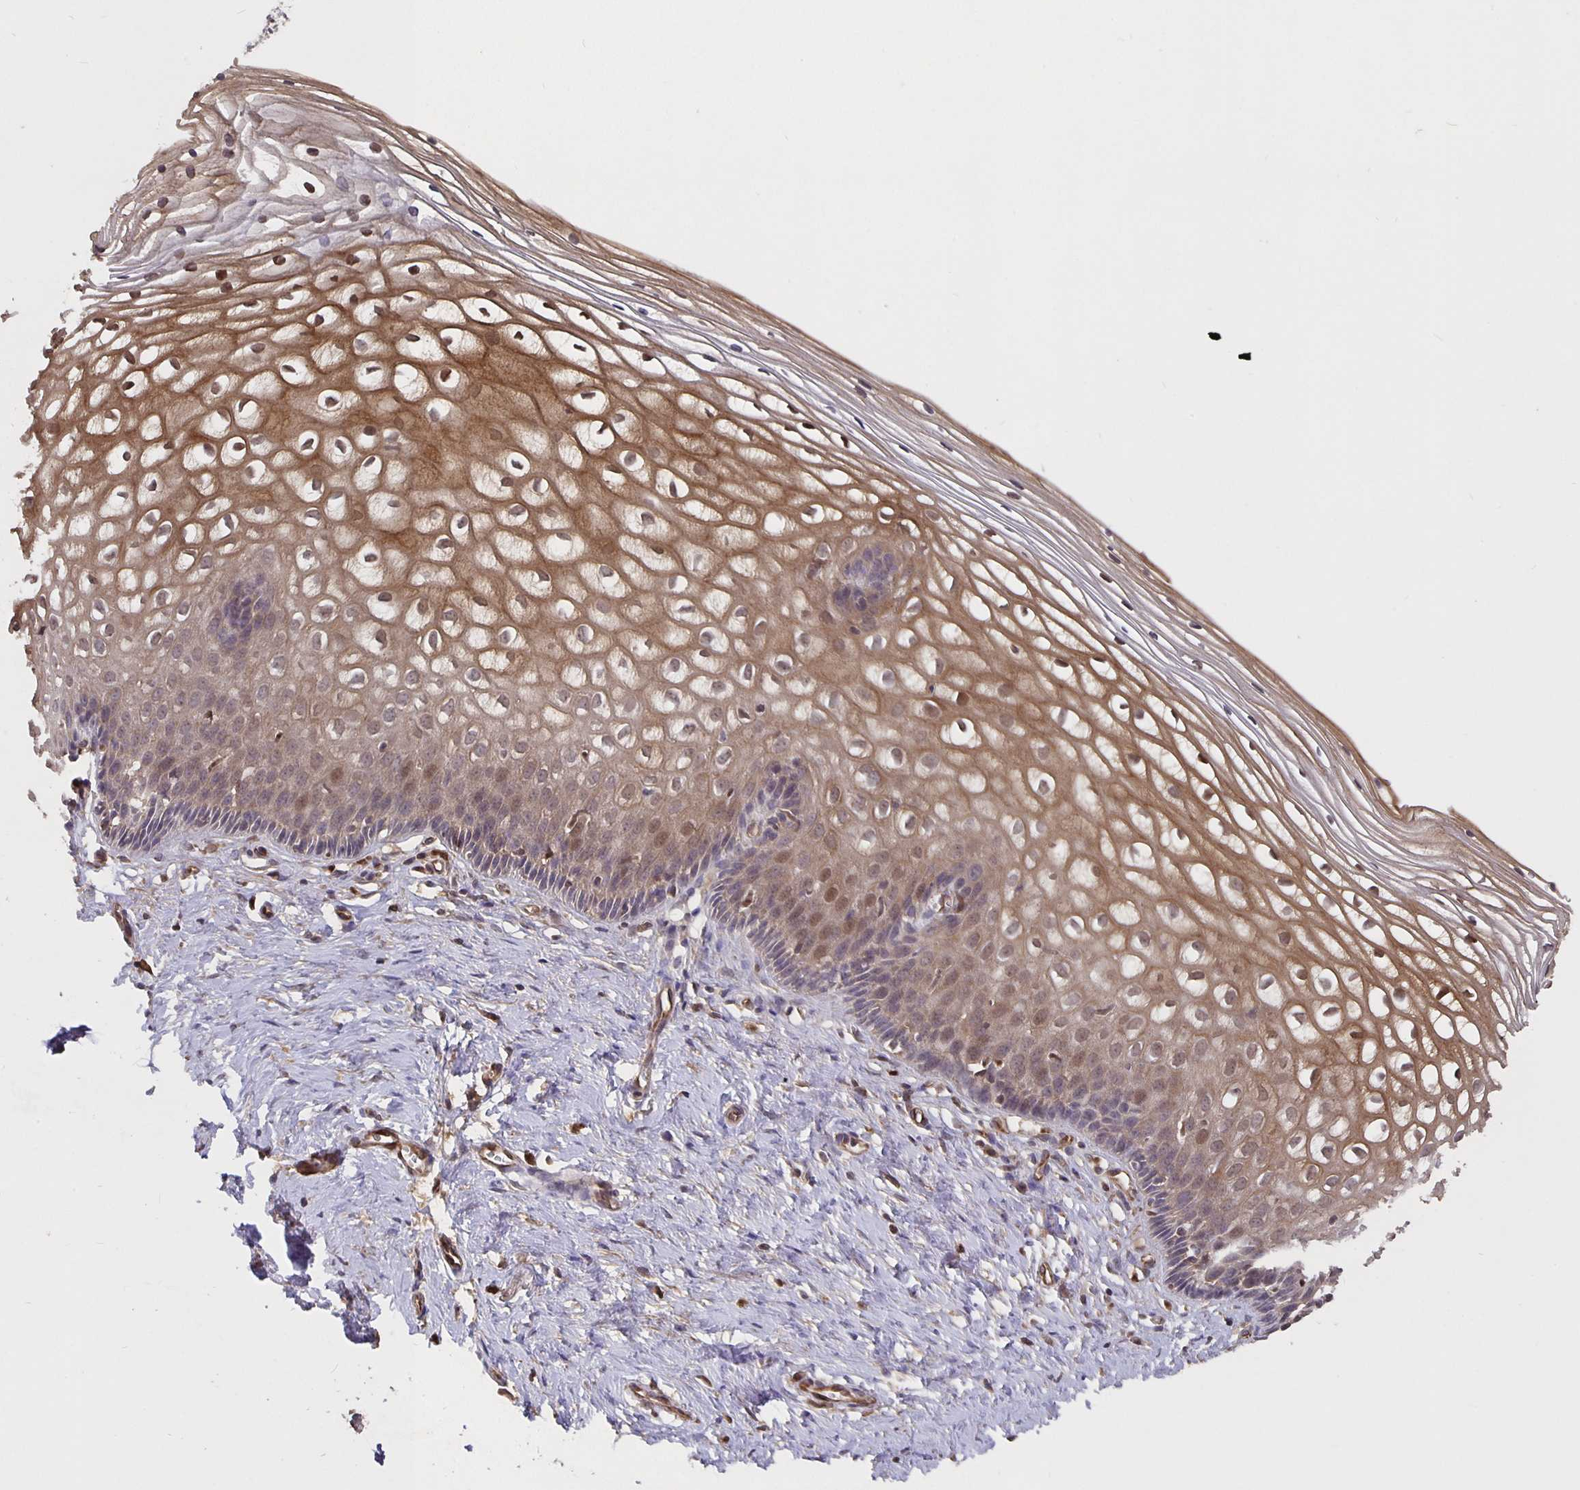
{"staining": {"intensity": "negative", "quantity": "none", "location": "none"}, "tissue": "cervix", "cell_type": "Glandular cells", "image_type": "normal", "snomed": [{"axis": "morphology", "description": "Normal tissue, NOS"}, {"axis": "topography", "description": "Cervix"}], "caption": "A photomicrograph of cervix stained for a protein displays no brown staining in glandular cells. (IHC, brightfield microscopy, high magnification).", "gene": "NOG", "patient": {"sex": "female", "age": 36}}